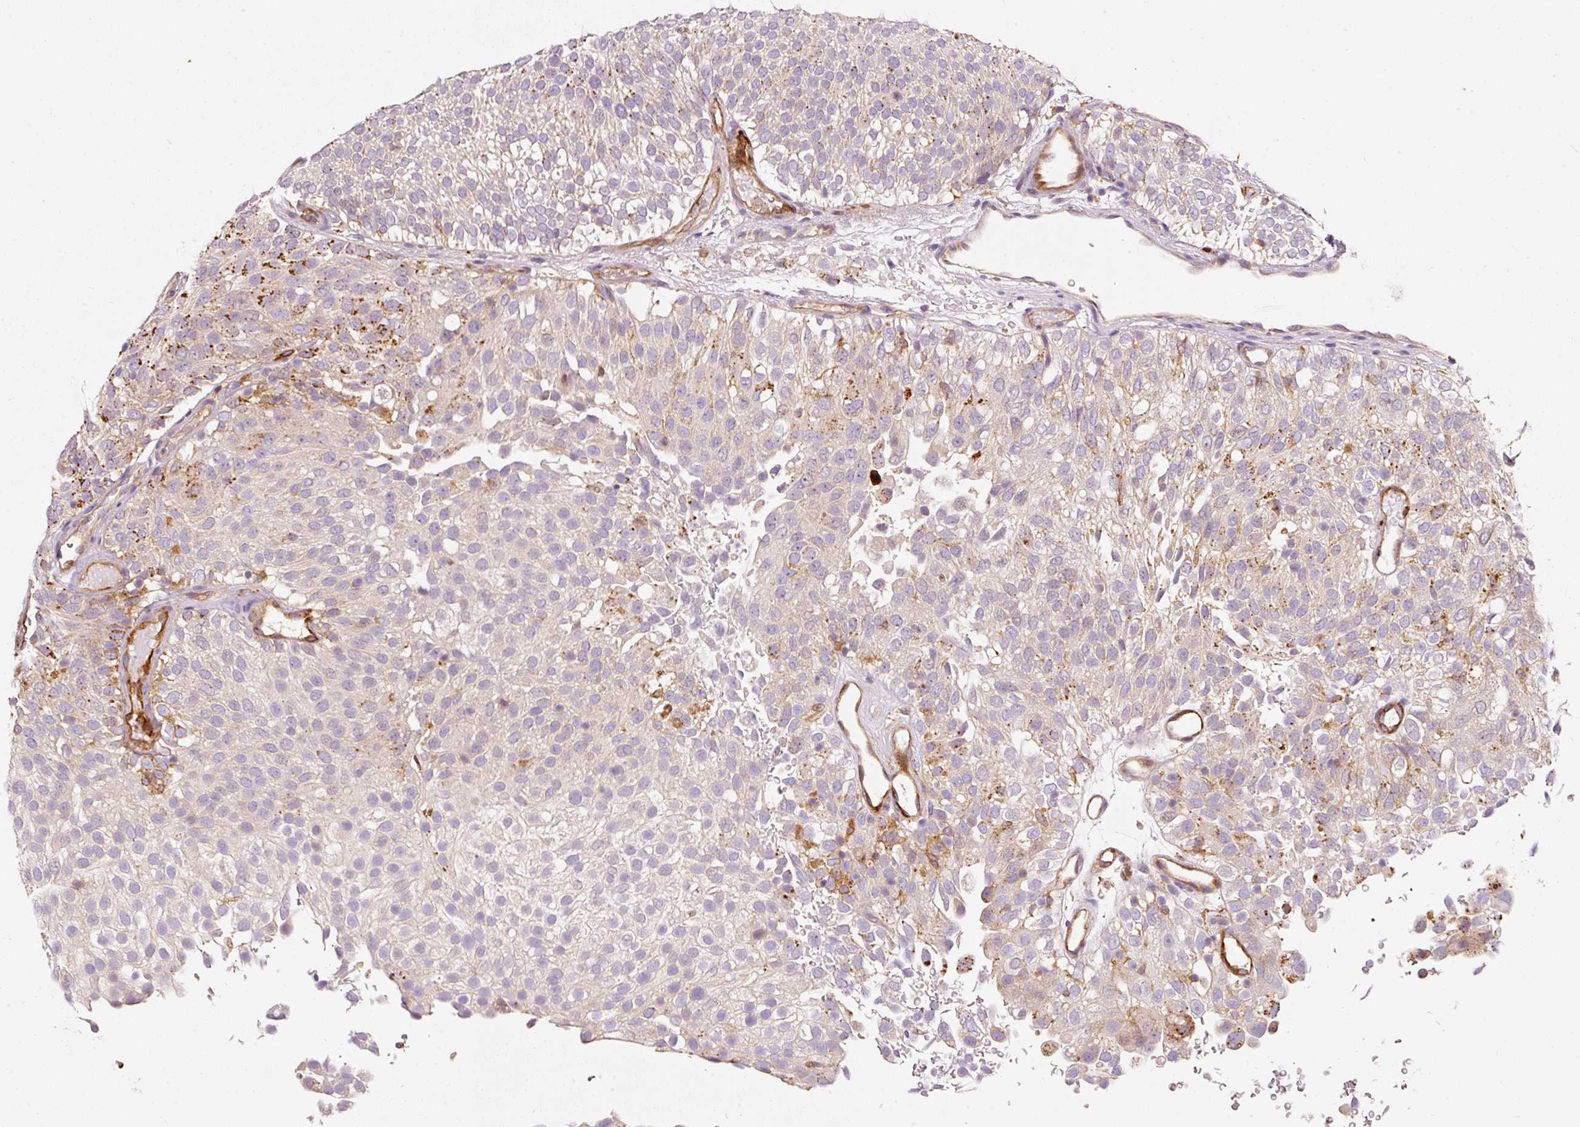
{"staining": {"intensity": "moderate", "quantity": "<25%", "location": "cytoplasmic/membranous"}, "tissue": "urothelial cancer", "cell_type": "Tumor cells", "image_type": "cancer", "snomed": [{"axis": "morphology", "description": "Urothelial carcinoma, Low grade"}, {"axis": "topography", "description": "Urinary bladder"}], "caption": "Protein analysis of low-grade urothelial carcinoma tissue reveals moderate cytoplasmic/membranous positivity in approximately <25% of tumor cells.", "gene": "IQGAP2", "patient": {"sex": "male", "age": 78}}